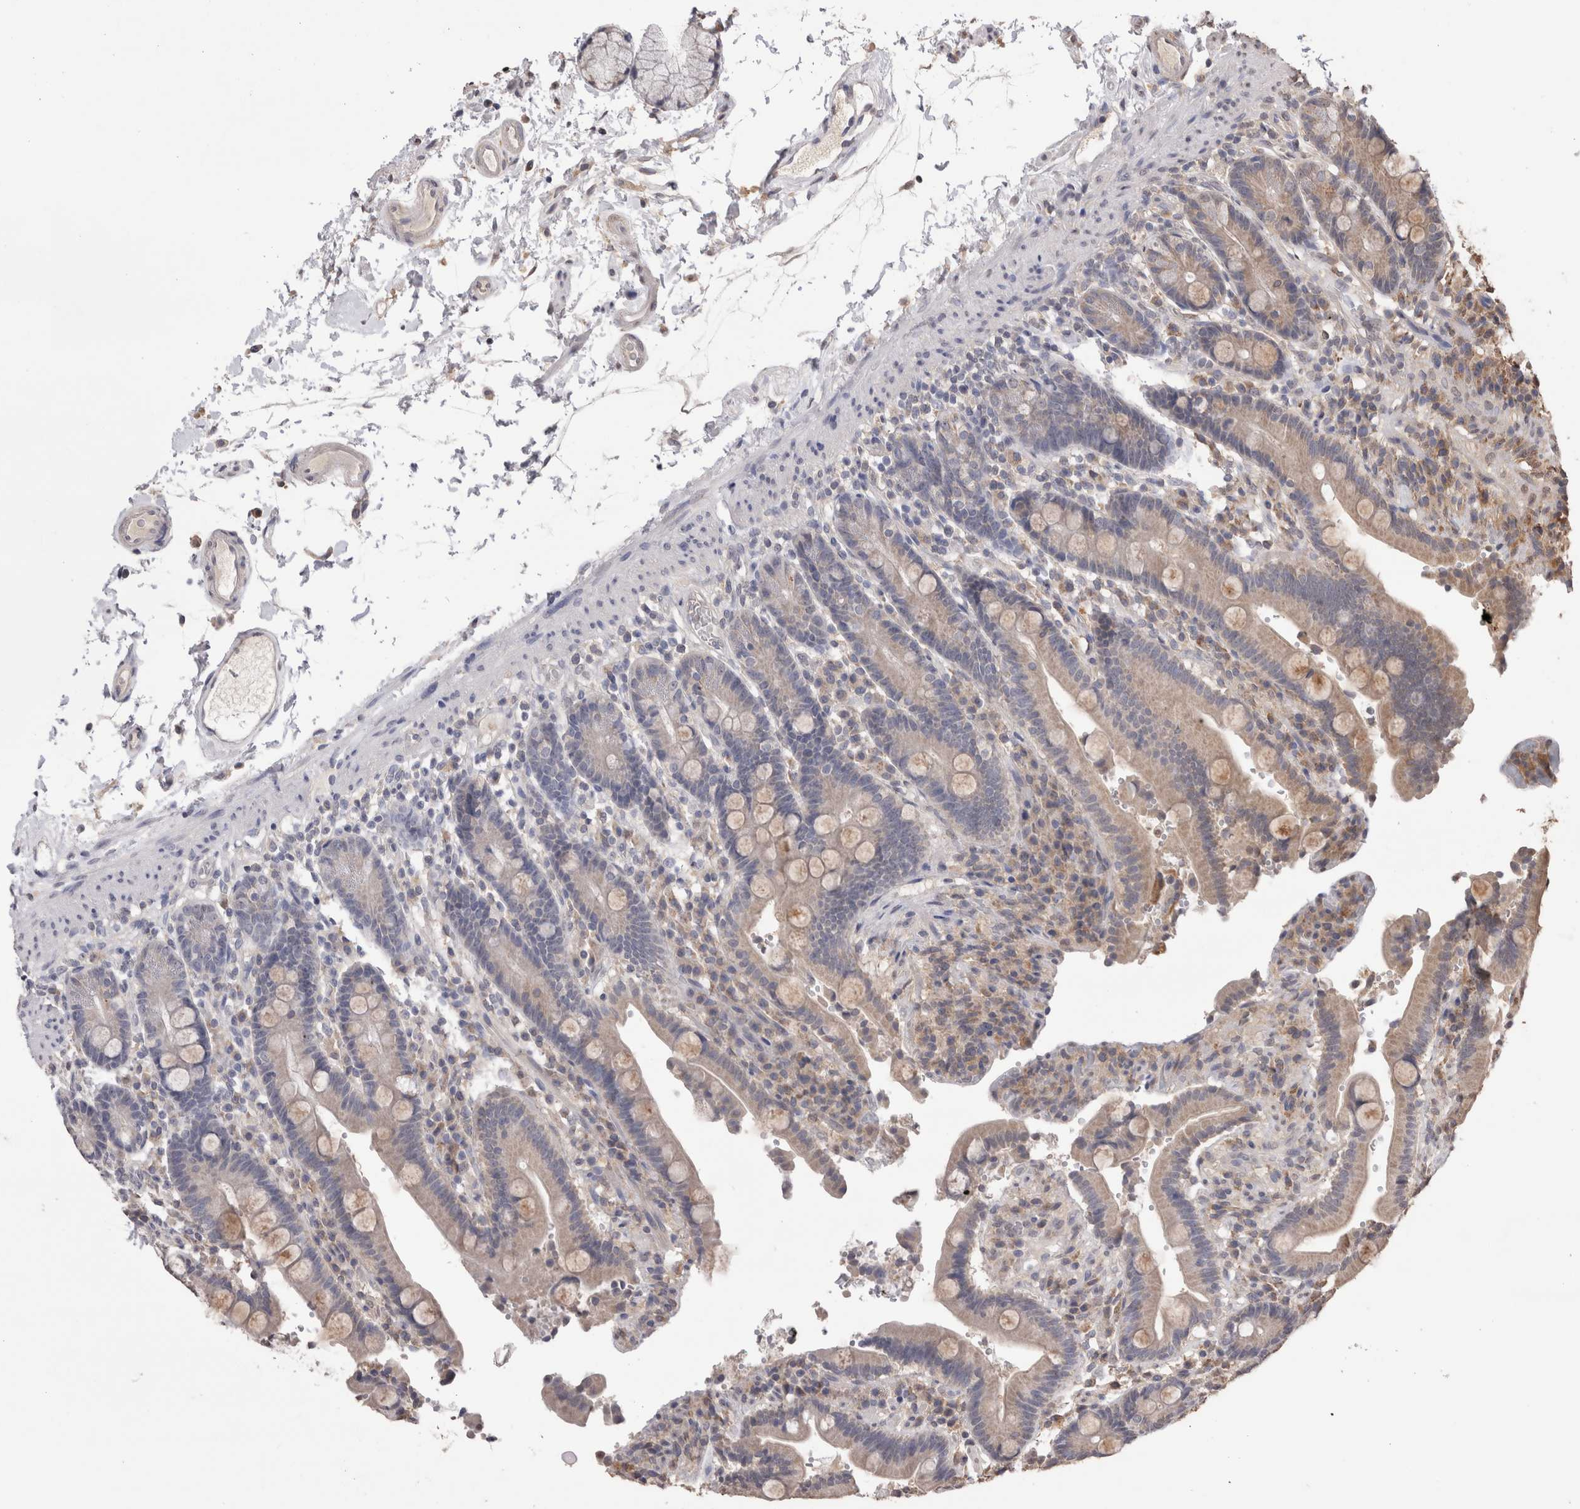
{"staining": {"intensity": "weak", "quantity": "25%-75%", "location": "cytoplasmic/membranous"}, "tissue": "duodenum", "cell_type": "Glandular cells", "image_type": "normal", "snomed": [{"axis": "morphology", "description": "Normal tissue, NOS"}, {"axis": "topography", "description": "Small intestine, NOS"}], "caption": "A high-resolution histopathology image shows IHC staining of benign duodenum, which displays weak cytoplasmic/membranous staining in about 25%-75% of glandular cells. (DAB (3,3'-diaminobenzidine) IHC with brightfield microscopy, high magnification).", "gene": "GRK5", "patient": {"sex": "female", "age": 71}}